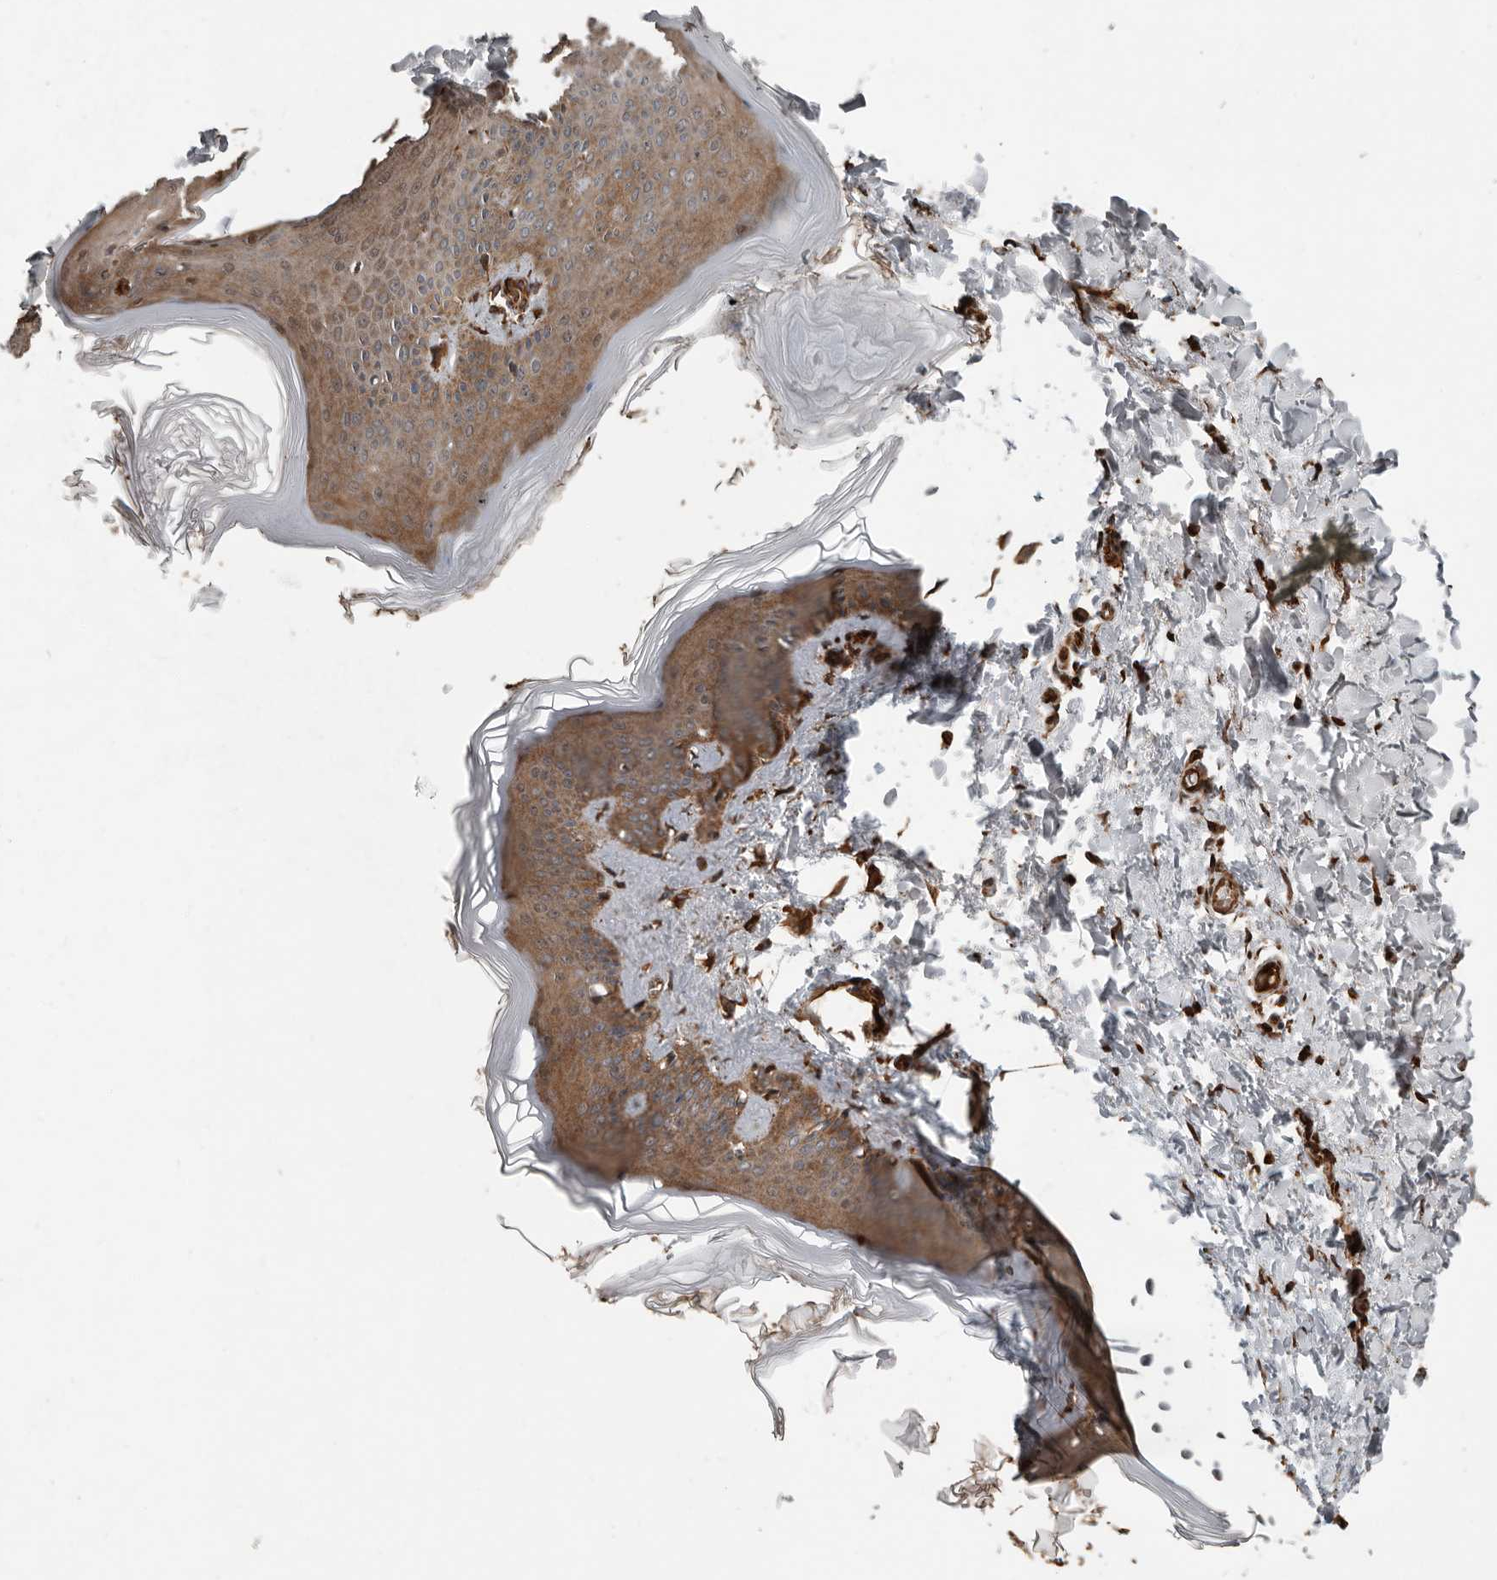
{"staining": {"intensity": "strong", "quantity": ">75%", "location": "cytoplasmic/membranous"}, "tissue": "skin", "cell_type": "Fibroblasts", "image_type": "normal", "snomed": [{"axis": "morphology", "description": "Normal tissue, NOS"}, {"axis": "topography", "description": "Skin"}], "caption": "DAB (3,3'-diaminobenzidine) immunohistochemical staining of benign human skin reveals strong cytoplasmic/membranous protein staining in approximately >75% of fibroblasts. Immunohistochemistry stains the protein of interest in brown and the nuclei are stained blue.", "gene": "YOD1", "patient": {"sex": "female", "age": 27}}